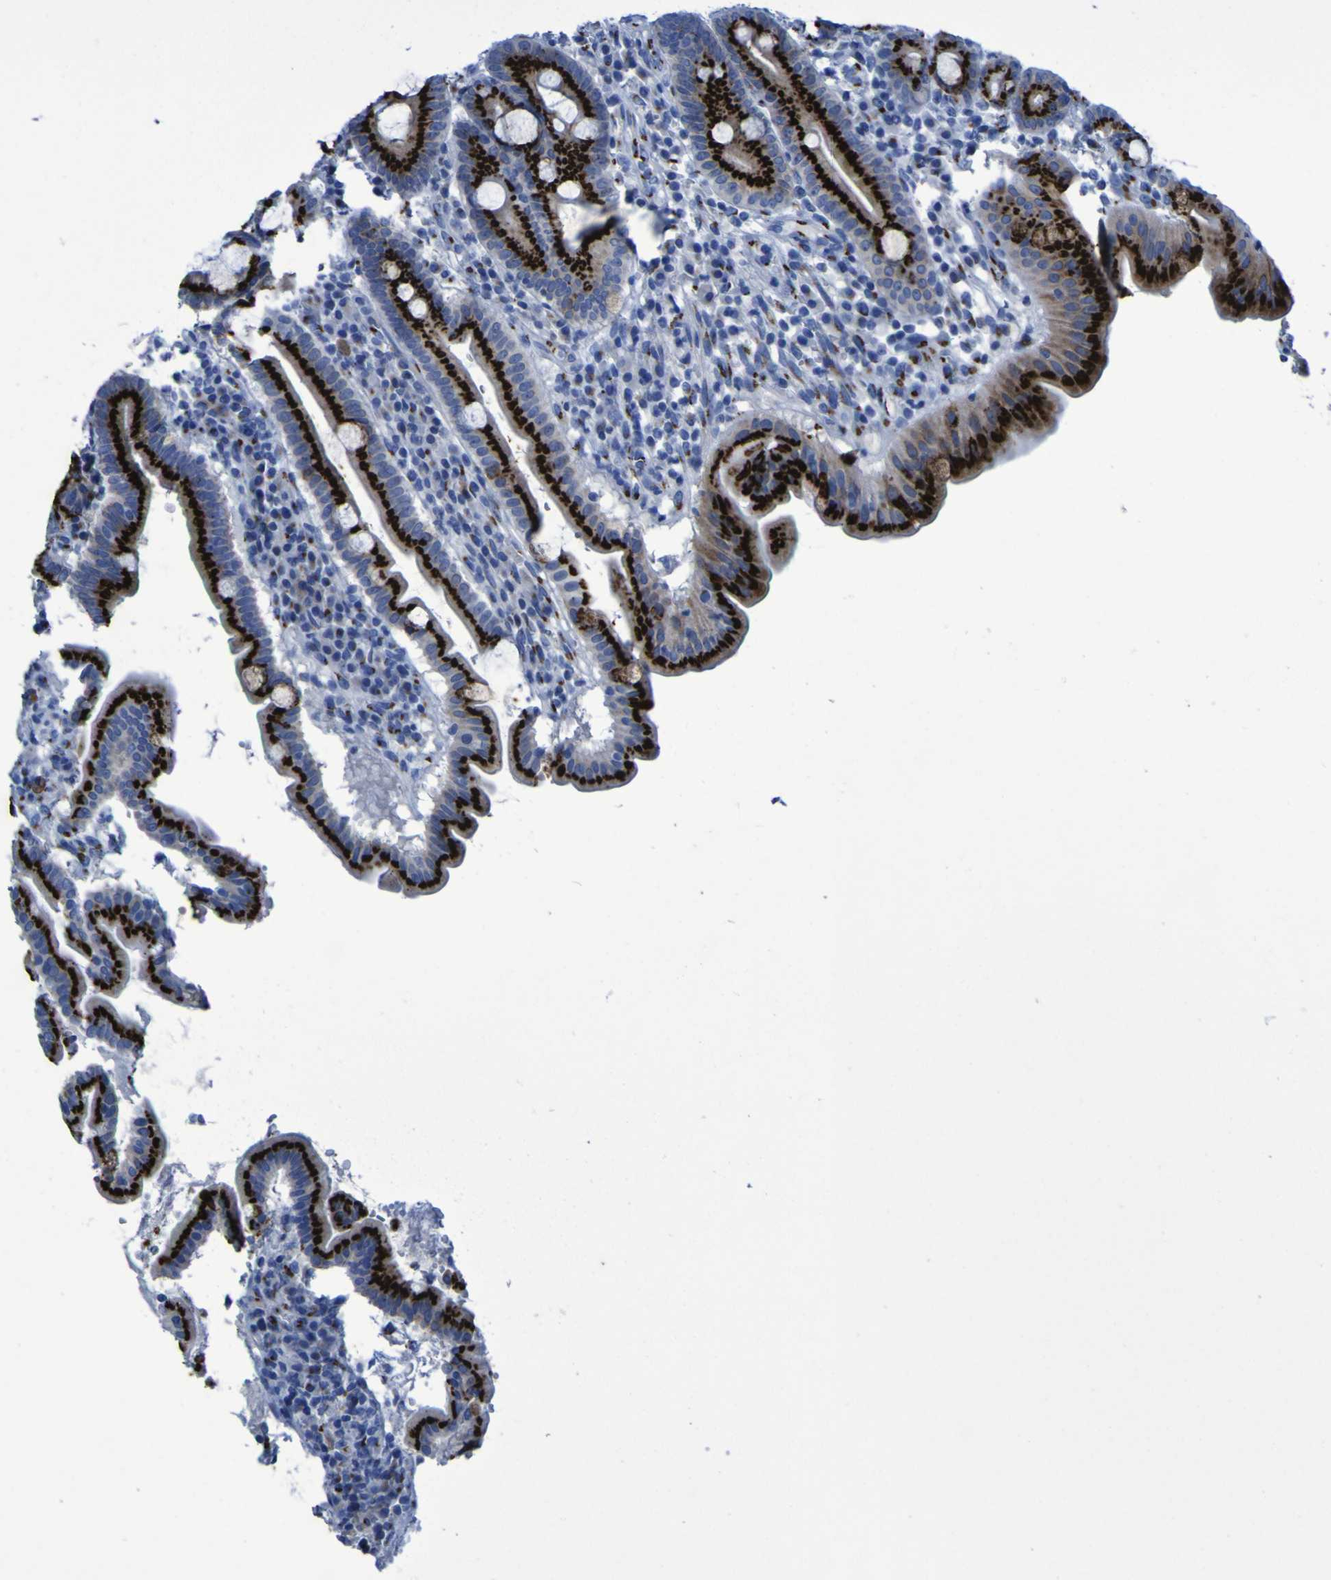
{"staining": {"intensity": "strong", "quantity": ">75%", "location": "cytoplasmic/membranous"}, "tissue": "duodenum", "cell_type": "Glandular cells", "image_type": "normal", "snomed": [{"axis": "morphology", "description": "Normal tissue, NOS"}, {"axis": "topography", "description": "Duodenum"}], "caption": "Benign duodenum exhibits strong cytoplasmic/membranous staining in about >75% of glandular cells.", "gene": "GOLM1", "patient": {"sex": "male", "age": 50}}